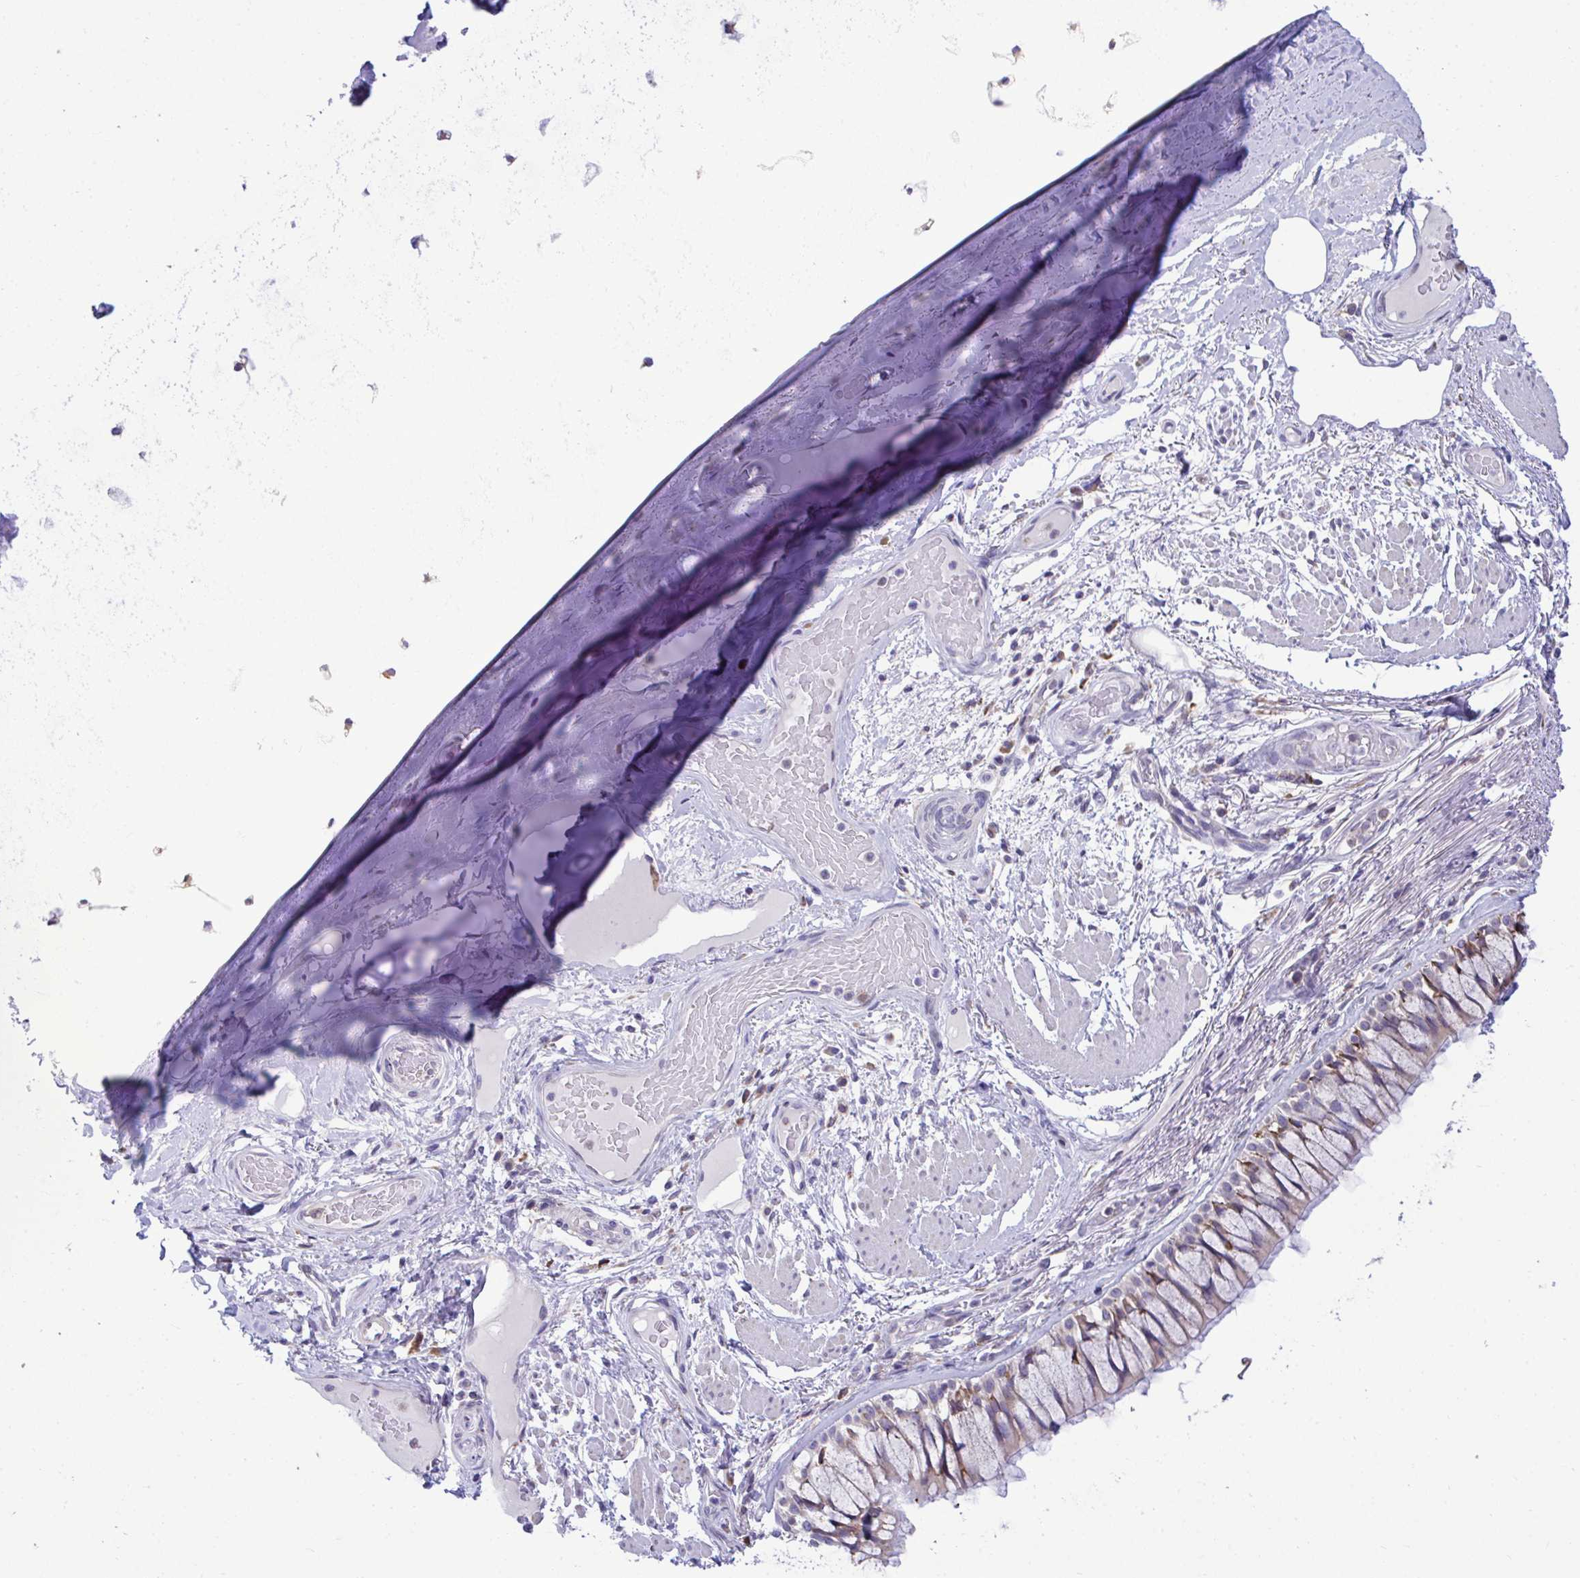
{"staining": {"intensity": "weak", "quantity": "<25%", "location": "cytoplasmic/membranous"}, "tissue": "soft tissue", "cell_type": "Chondrocytes", "image_type": "normal", "snomed": [{"axis": "morphology", "description": "Normal tissue, NOS"}, {"axis": "topography", "description": "Cartilage tissue"}, {"axis": "topography", "description": "Bronchus"}], "caption": "High power microscopy image of an immunohistochemistry (IHC) photomicrograph of unremarkable soft tissue, revealing no significant positivity in chondrocytes.", "gene": "PIGK", "patient": {"sex": "male", "age": 64}}